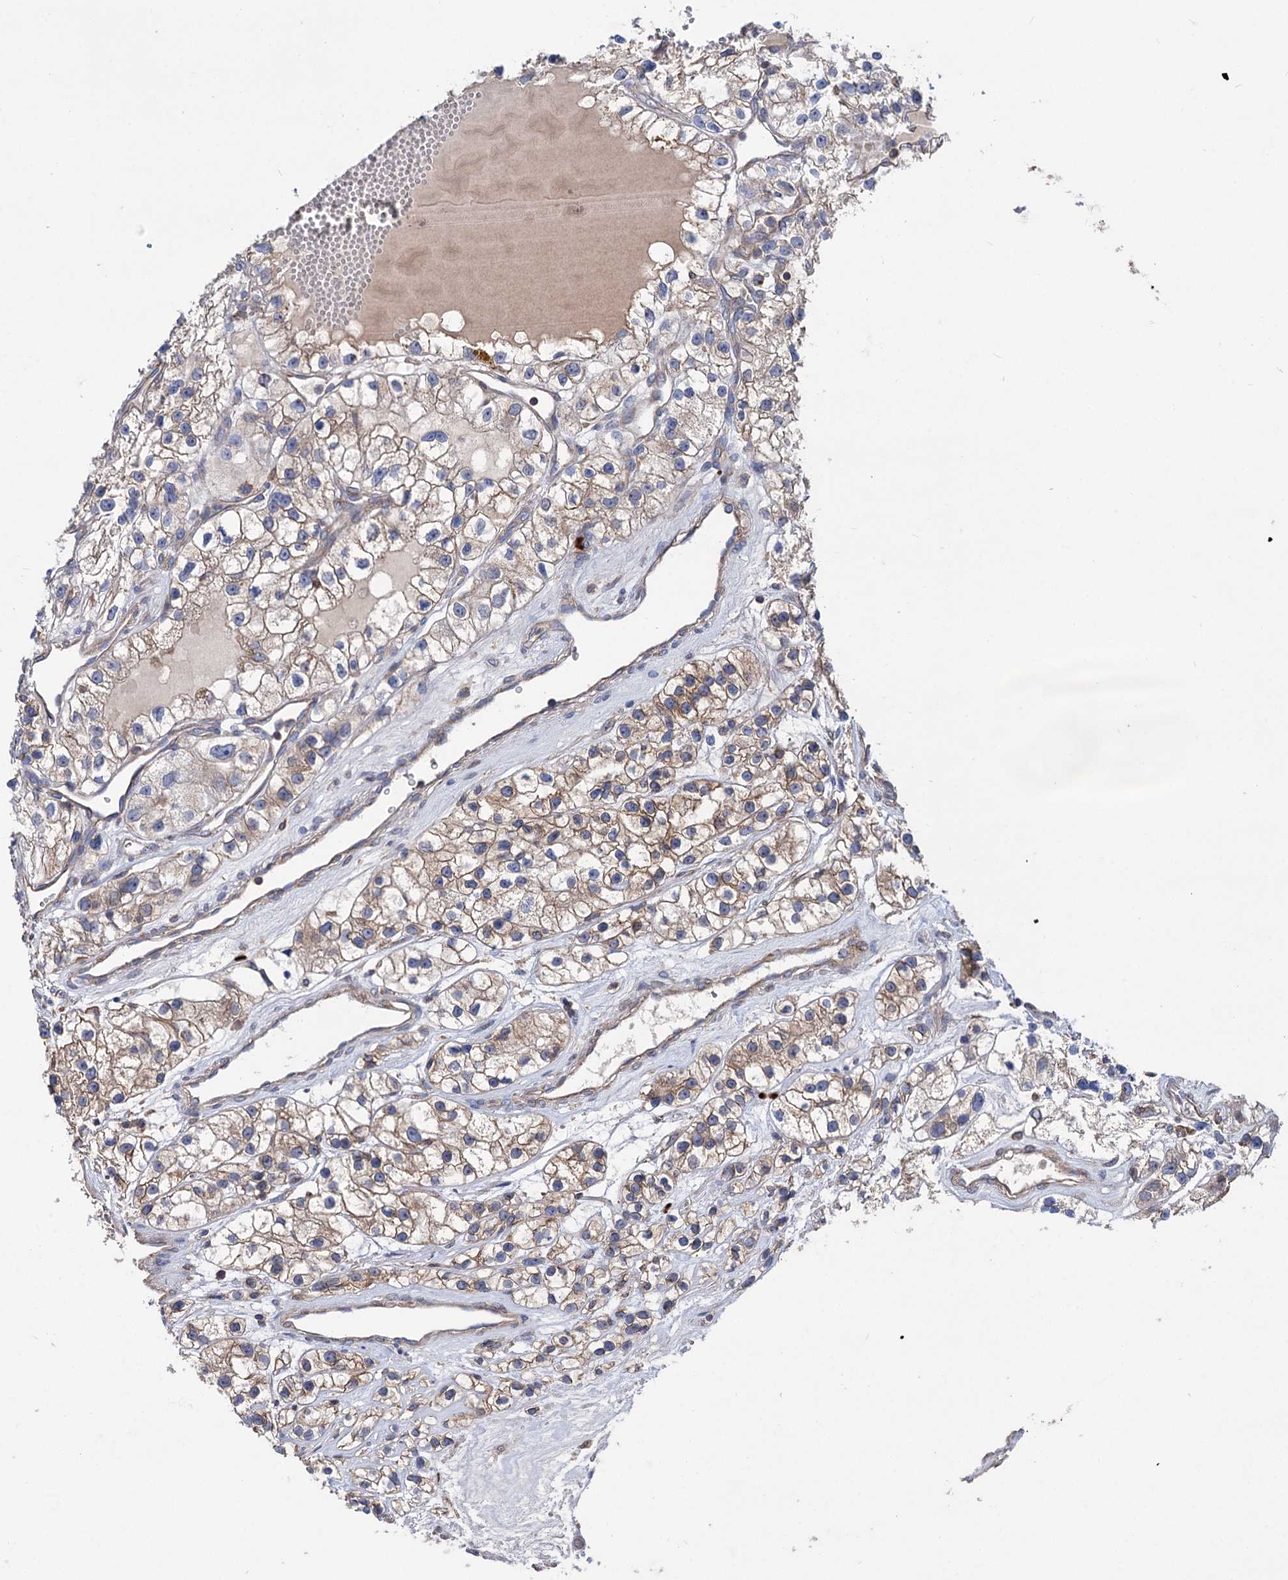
{"staining": {"intensity": "moderate", "quantity": "25%-75%", "location": "cytoplasmic/membranous"}, "tissue": "renal cancer", "cell_type": "Tumor cells", "image_type": "cancer", "snomed": [{"axis": "morphology", "description": "Adenocarcinoma, NOS"}, {"axis": "topography", "description": "Kidney"}], "caption": "There is medium levels of moderate cytoplasmic/membranous staining in tumor cells of renal cancer (adenocarcinoma), as demonstrated by immunohistochemical staining (brown color).", "gene": "DEF6", "patient": {"sex": "female", "age": 57}}